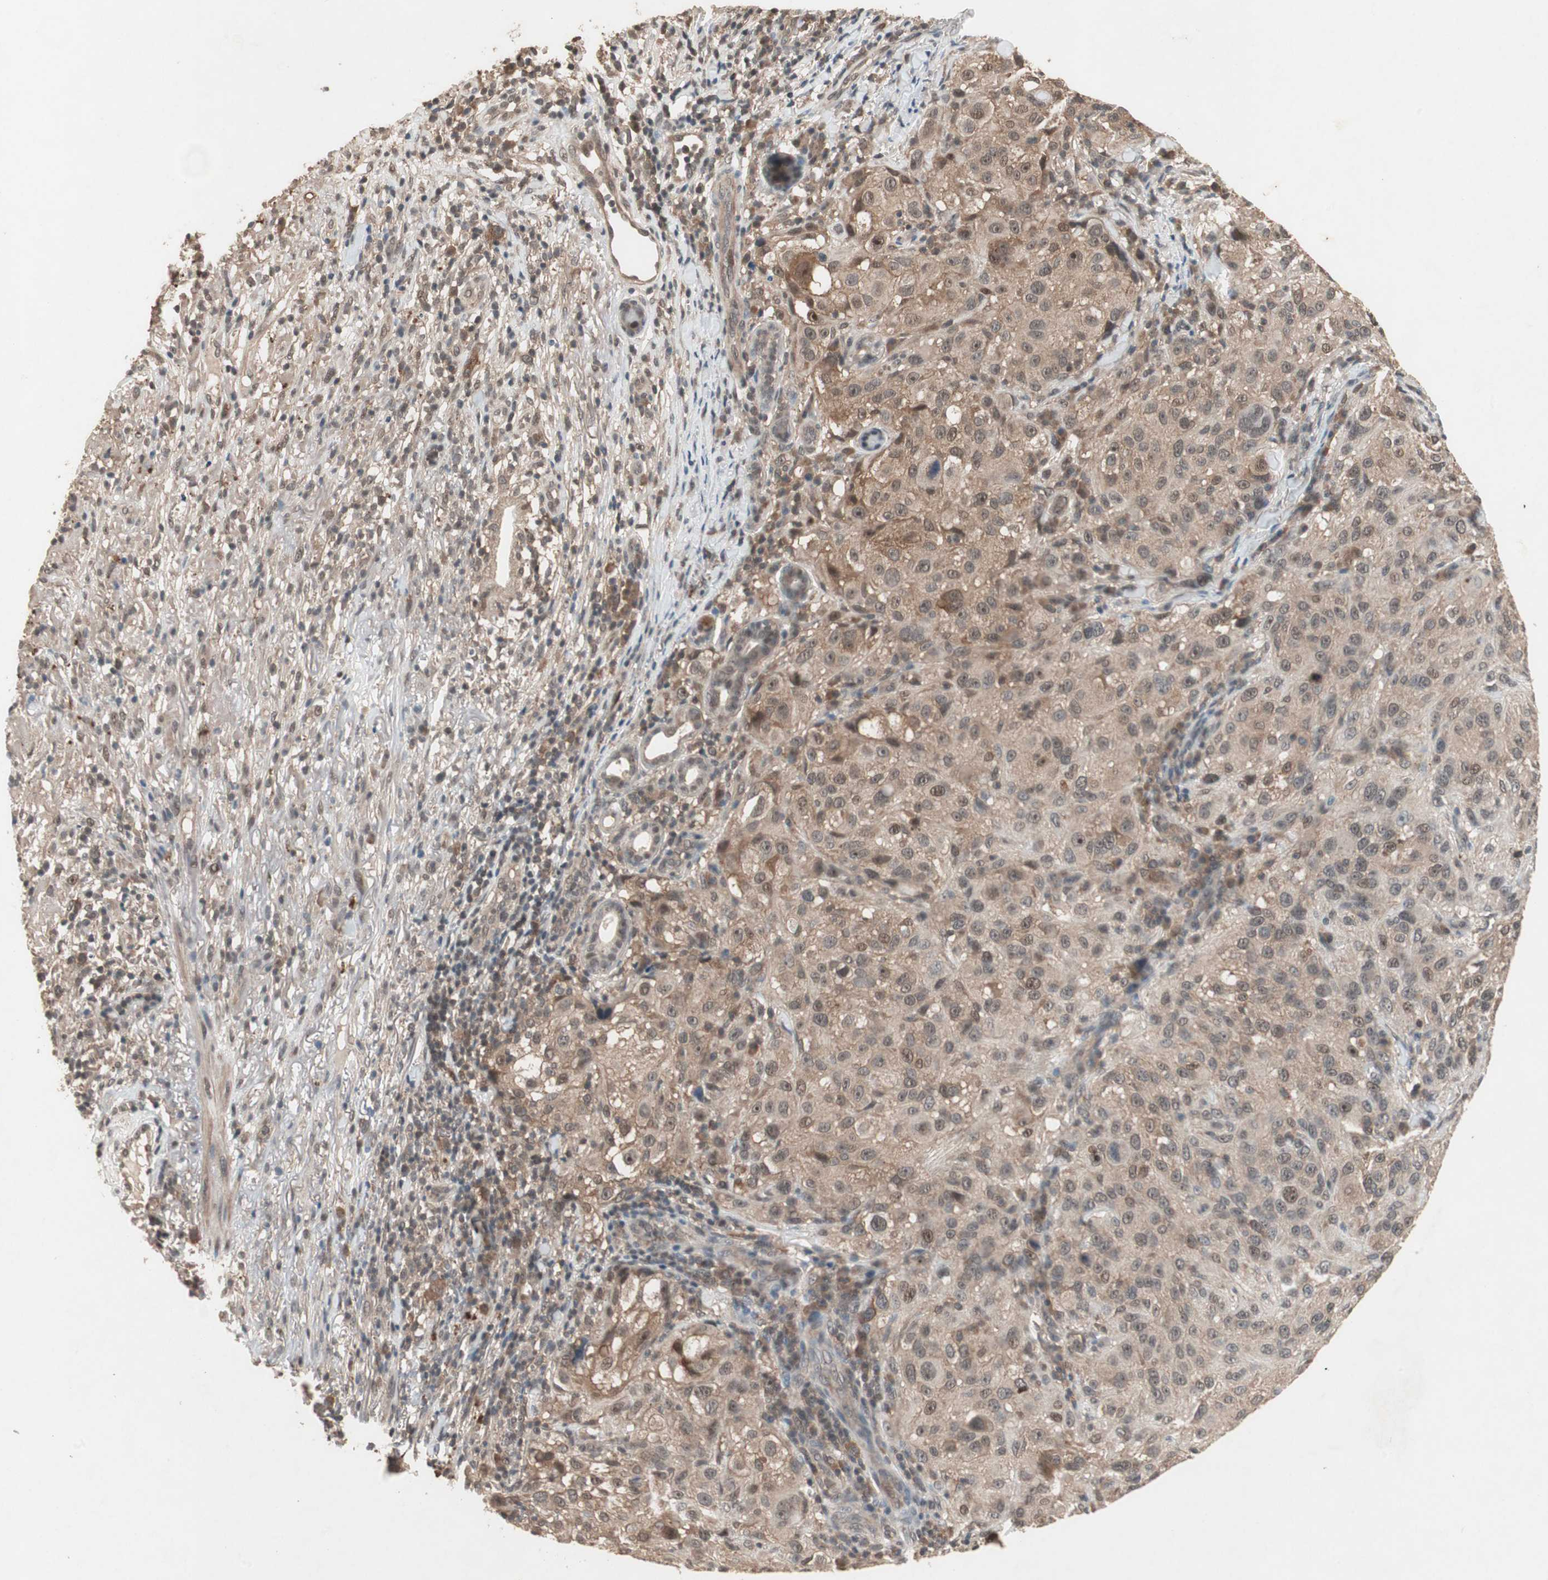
{"staining": {"intensity": "moderate", "quantity": ">75%", "location": "cytoplasmic/membranous,nuclear"}, "tissue": "melanoma", "cell_type": "Tumor cells", "image_type": "cancer", "snomed": [{"axis": "morphology", "description": "Necrosis, NOS"}, {"axis": "morphology", "description": "Malignant melanoma, NOS"}, {"axis": "topography", "description": "Skin"}], "caption": "A photomicrograph of malignant melanoma stained for a protein reveals moderate cytoplasmic/membranous and nuclear brown staining in tumor cells. (DAB = brown stain, brightfield microscopy at high magnification).", "gene": "GART", "patient": {"sex": "female", "age": 87}}